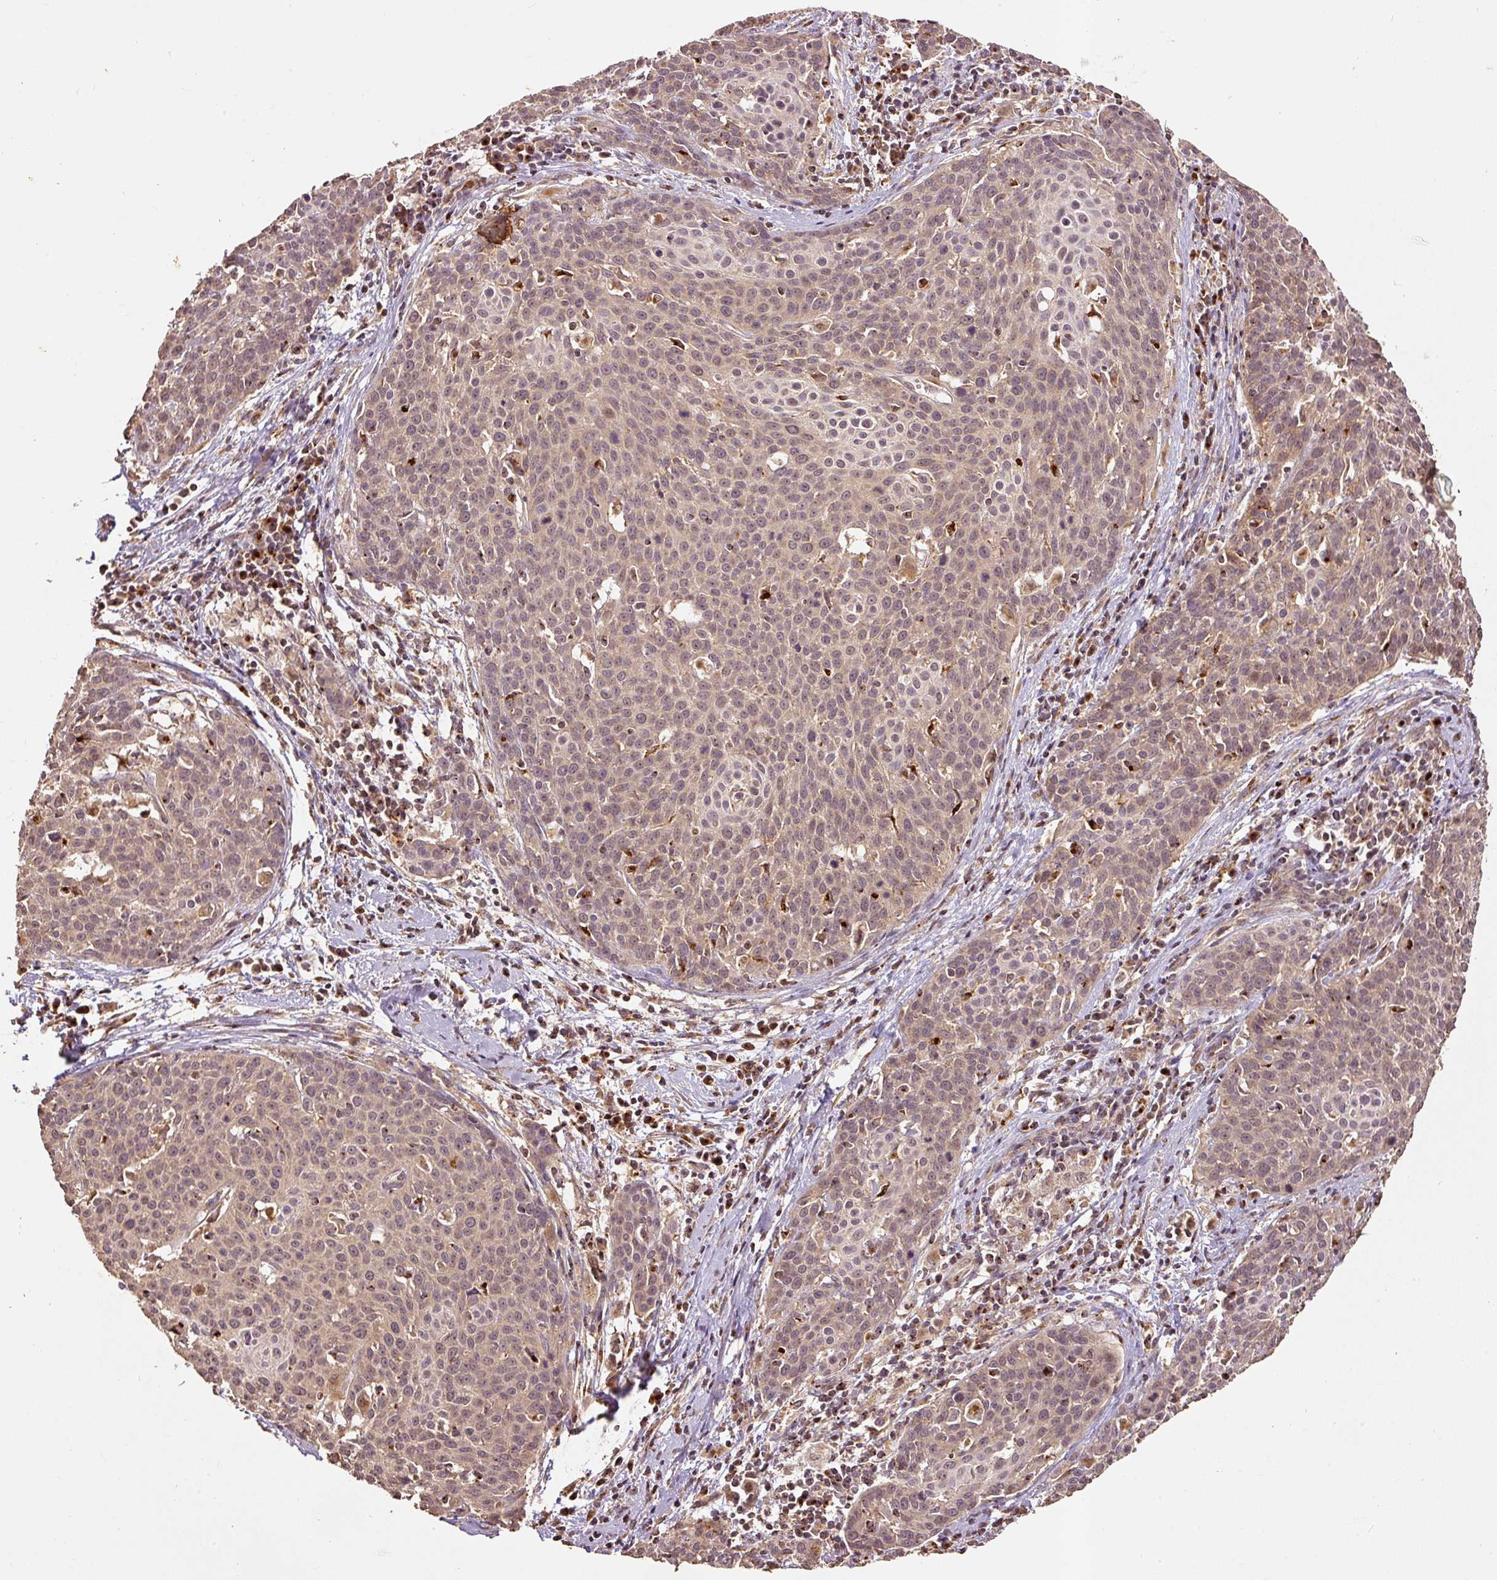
{"staining": {"intensity": "weak", "quantity": ">75%", "location": "cytoplasmic/membranous"}, "tissue": "cervical cancer", "cell_type": "Tumor cells", "image_type": "cancer", "snomed": [{"axis": "morphology", "description": "Squamous cell carcinoma, NOS"}, {"axis": "topography", "description": "Cervix"}], "caption": "Protein staining shows weak cytoplasmic/membranous staining in approximately >75% of tumor cells in cervical cancer. (IHC, brightfield microscopy, high magnification).", "gene": "FUT8", "patient": {"sex": "female", "age": 38}}